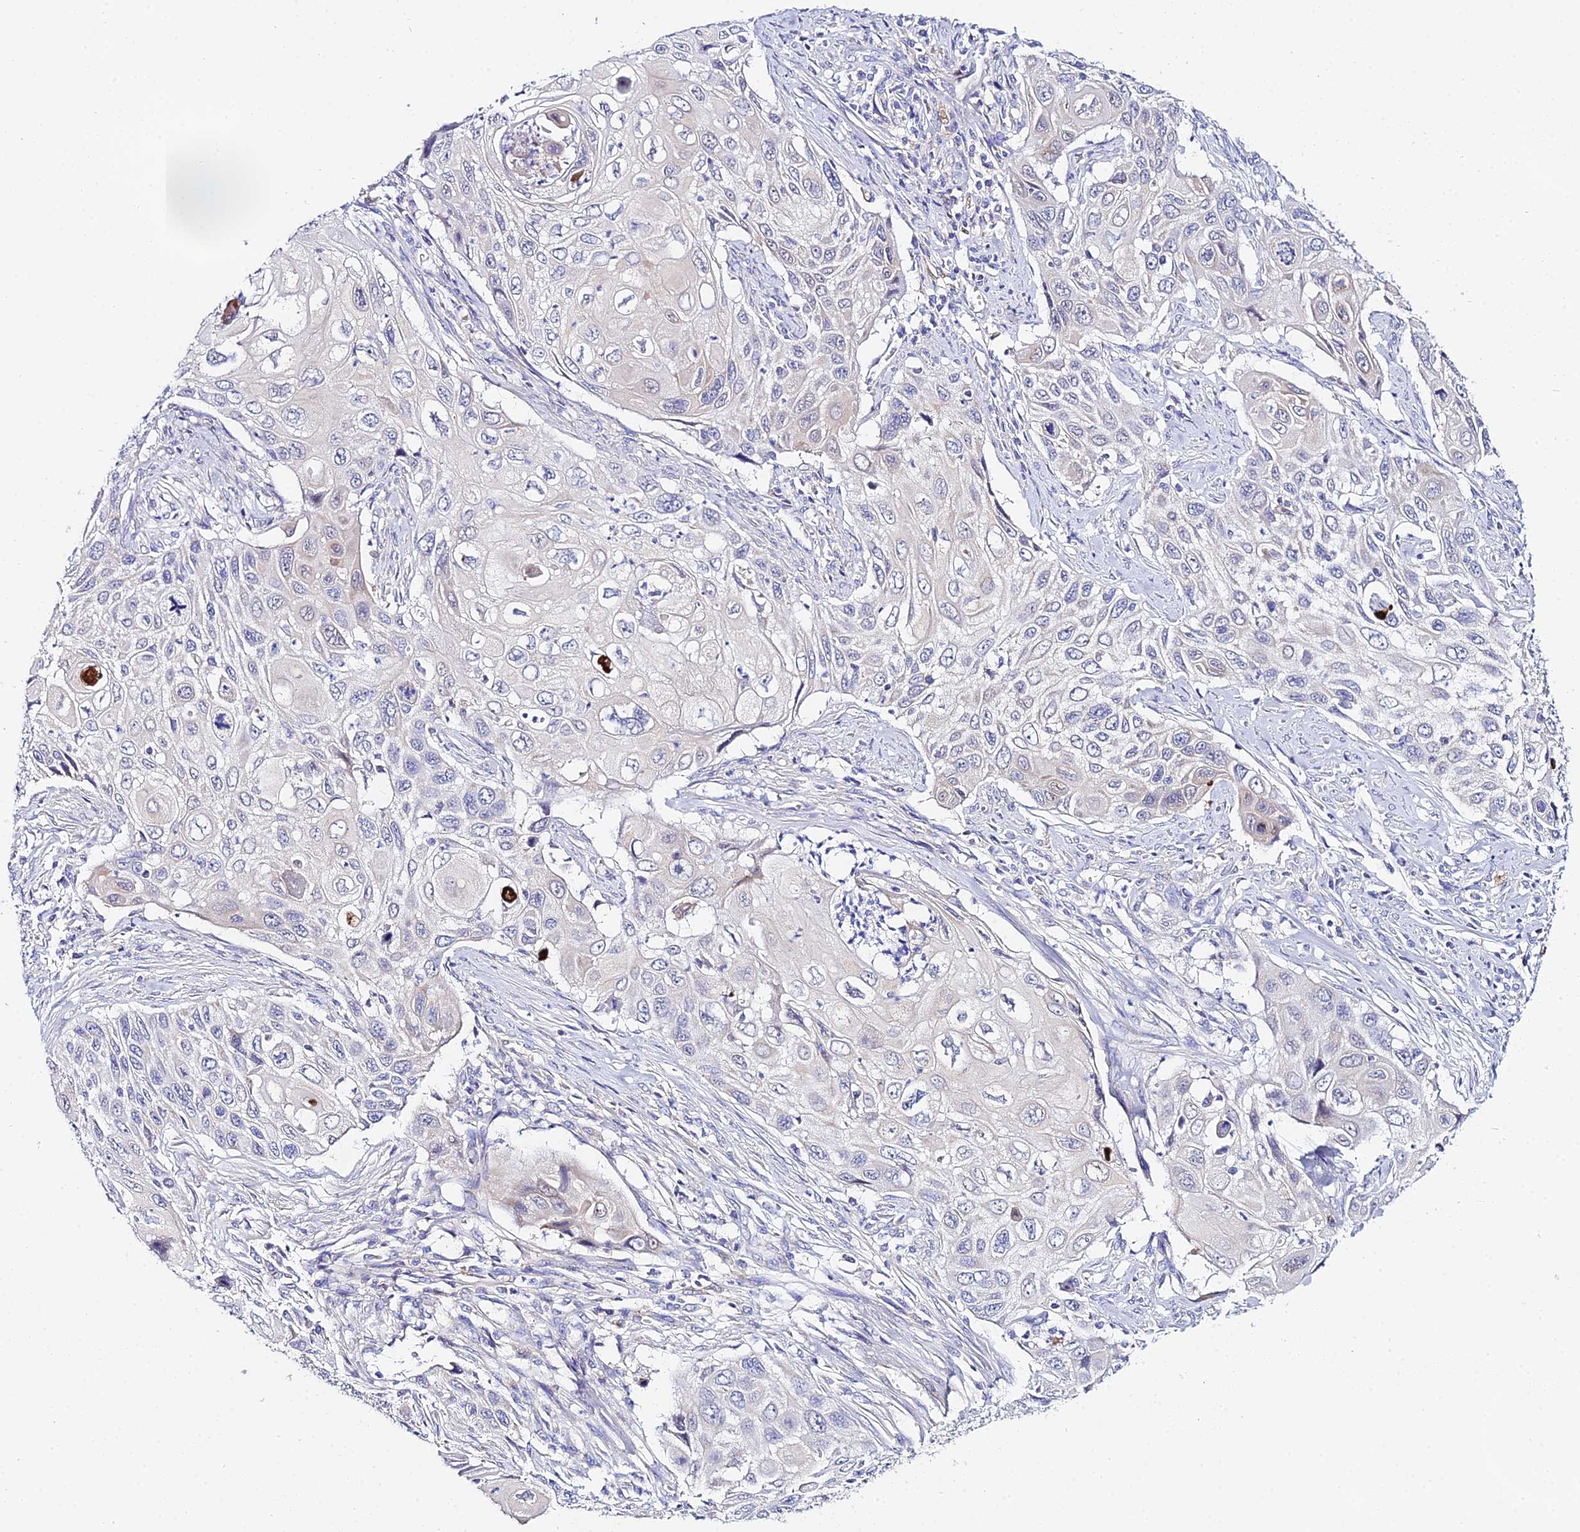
{"staining": {"intensity": "negative", "quantity": "none", "location": "none"}, "tissue": "cervical cancer", "cell_type": "Tumor cells", "image_type": "cancer", "snomed": [{"axis": "morphology", "description": "Squamous cell carcinoma, NOS"}, {"axis": "topography", "description": "Cervix"}], "caption": "Tumor cells show no significant expression in cervical cancer. (Immunohistochemistry (ihc), brightfield microscopy, high magnification).", "gene": "PPP2R2C", "patient": {"sex": "female", "age": 70}}